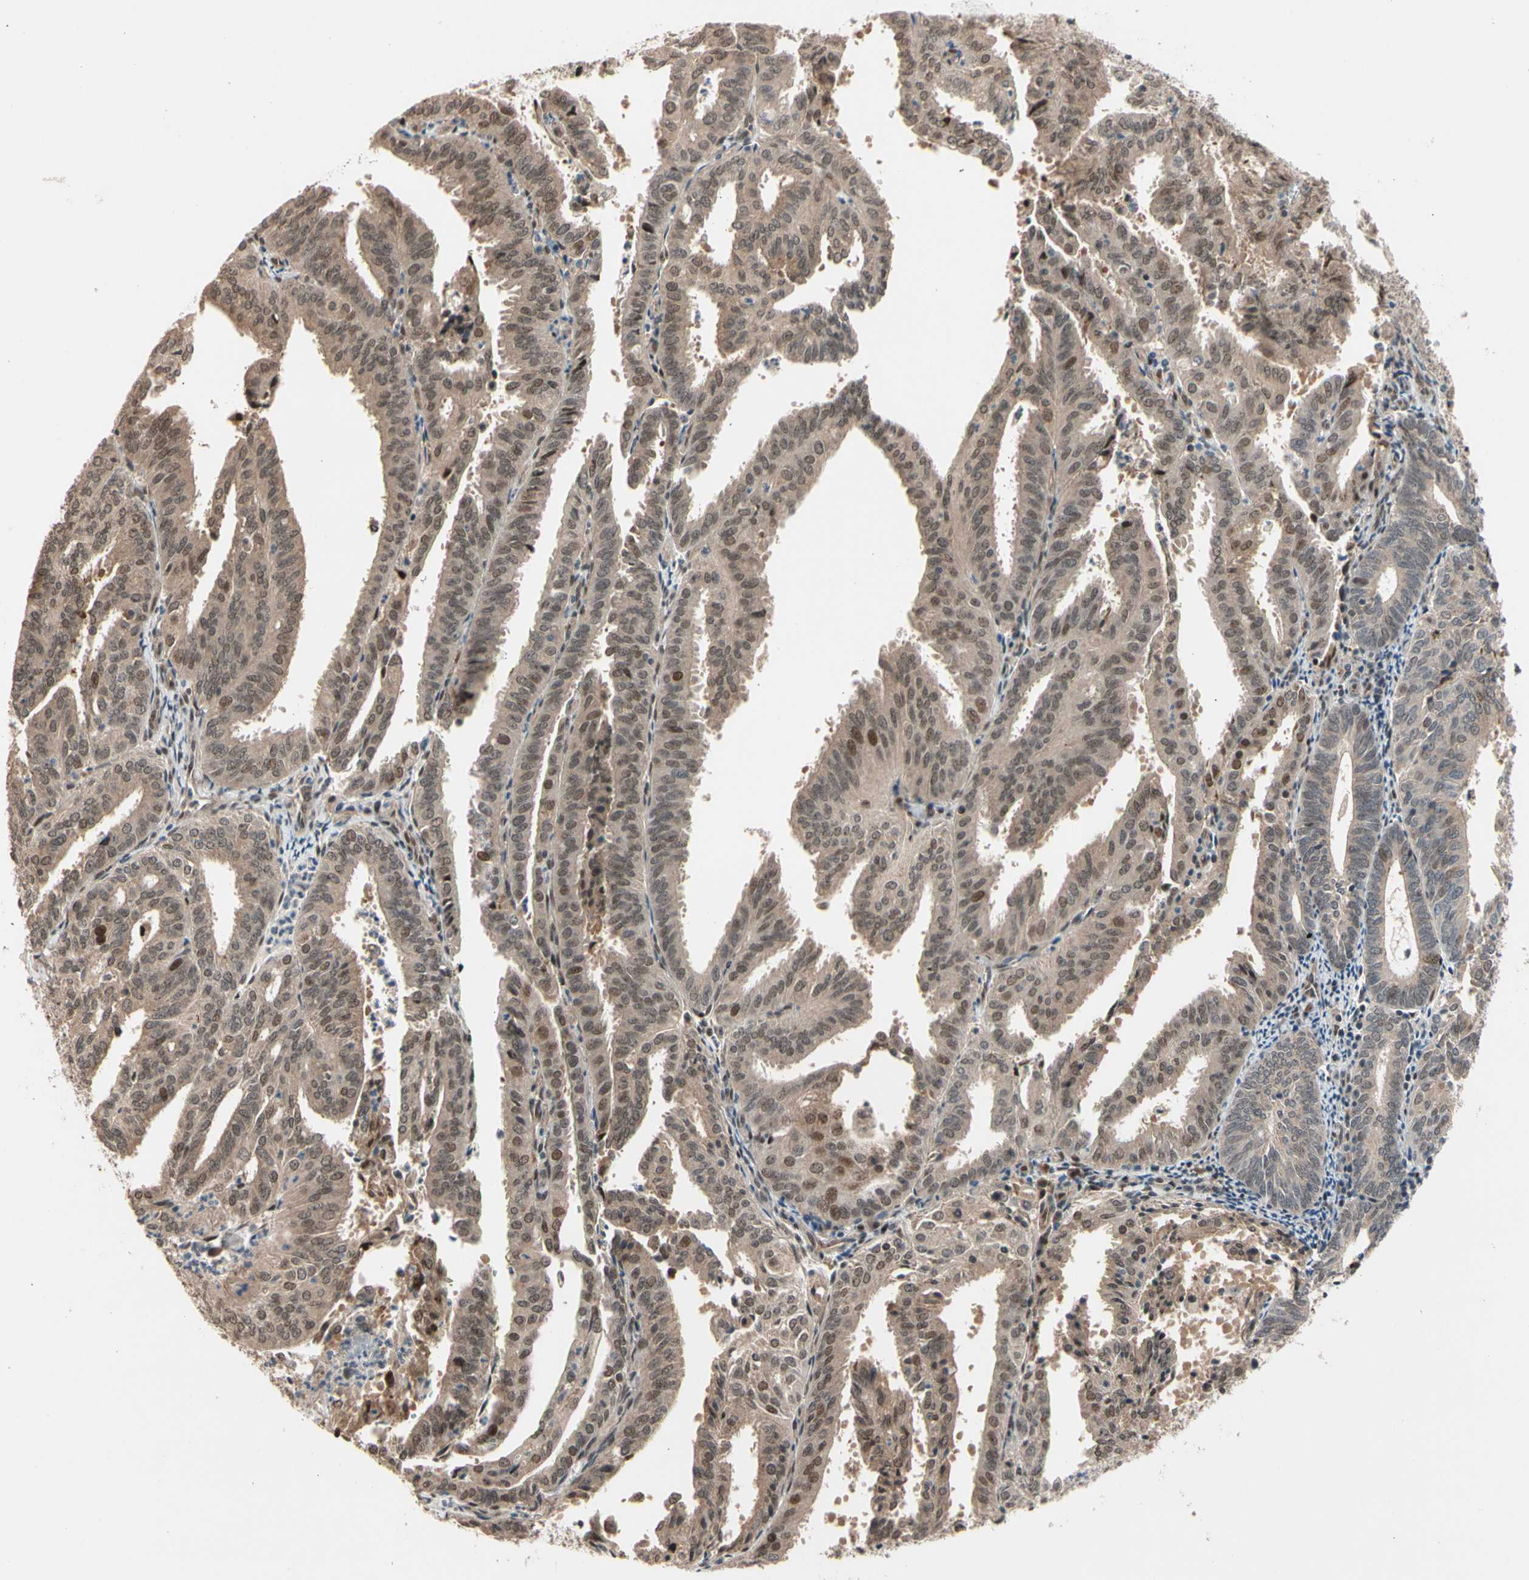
{"staining": {"intensity": "moderate", "quantity": ">75%", "location": "cytoplasmic/membranous,nuclear"}, "tissue": "endometrial cancer", "cell_type": "Tumor cells", "image_type": "cancer", "snomed": [{"axis": "morphology", "description": "Adenocarcinoma, NOS"}, {"axis": "topography", "description": "Uterus"}], "caption": "Adenocarcinoma (endometrial) was stained to show a protein in brown. There is medium levels of moderate cytoplasmic/membranous and nuclear positivity in approximately >75% of tumor cells. The staining was performed using DAB (3,3'-diaminobenzidine) to visualize the protein expression in brown, while the nuclei were stained in blue with hematoxylin (Magnification: 20x).", "gene": "NGEF", "patient": {"sex": "female", "age": 60}}